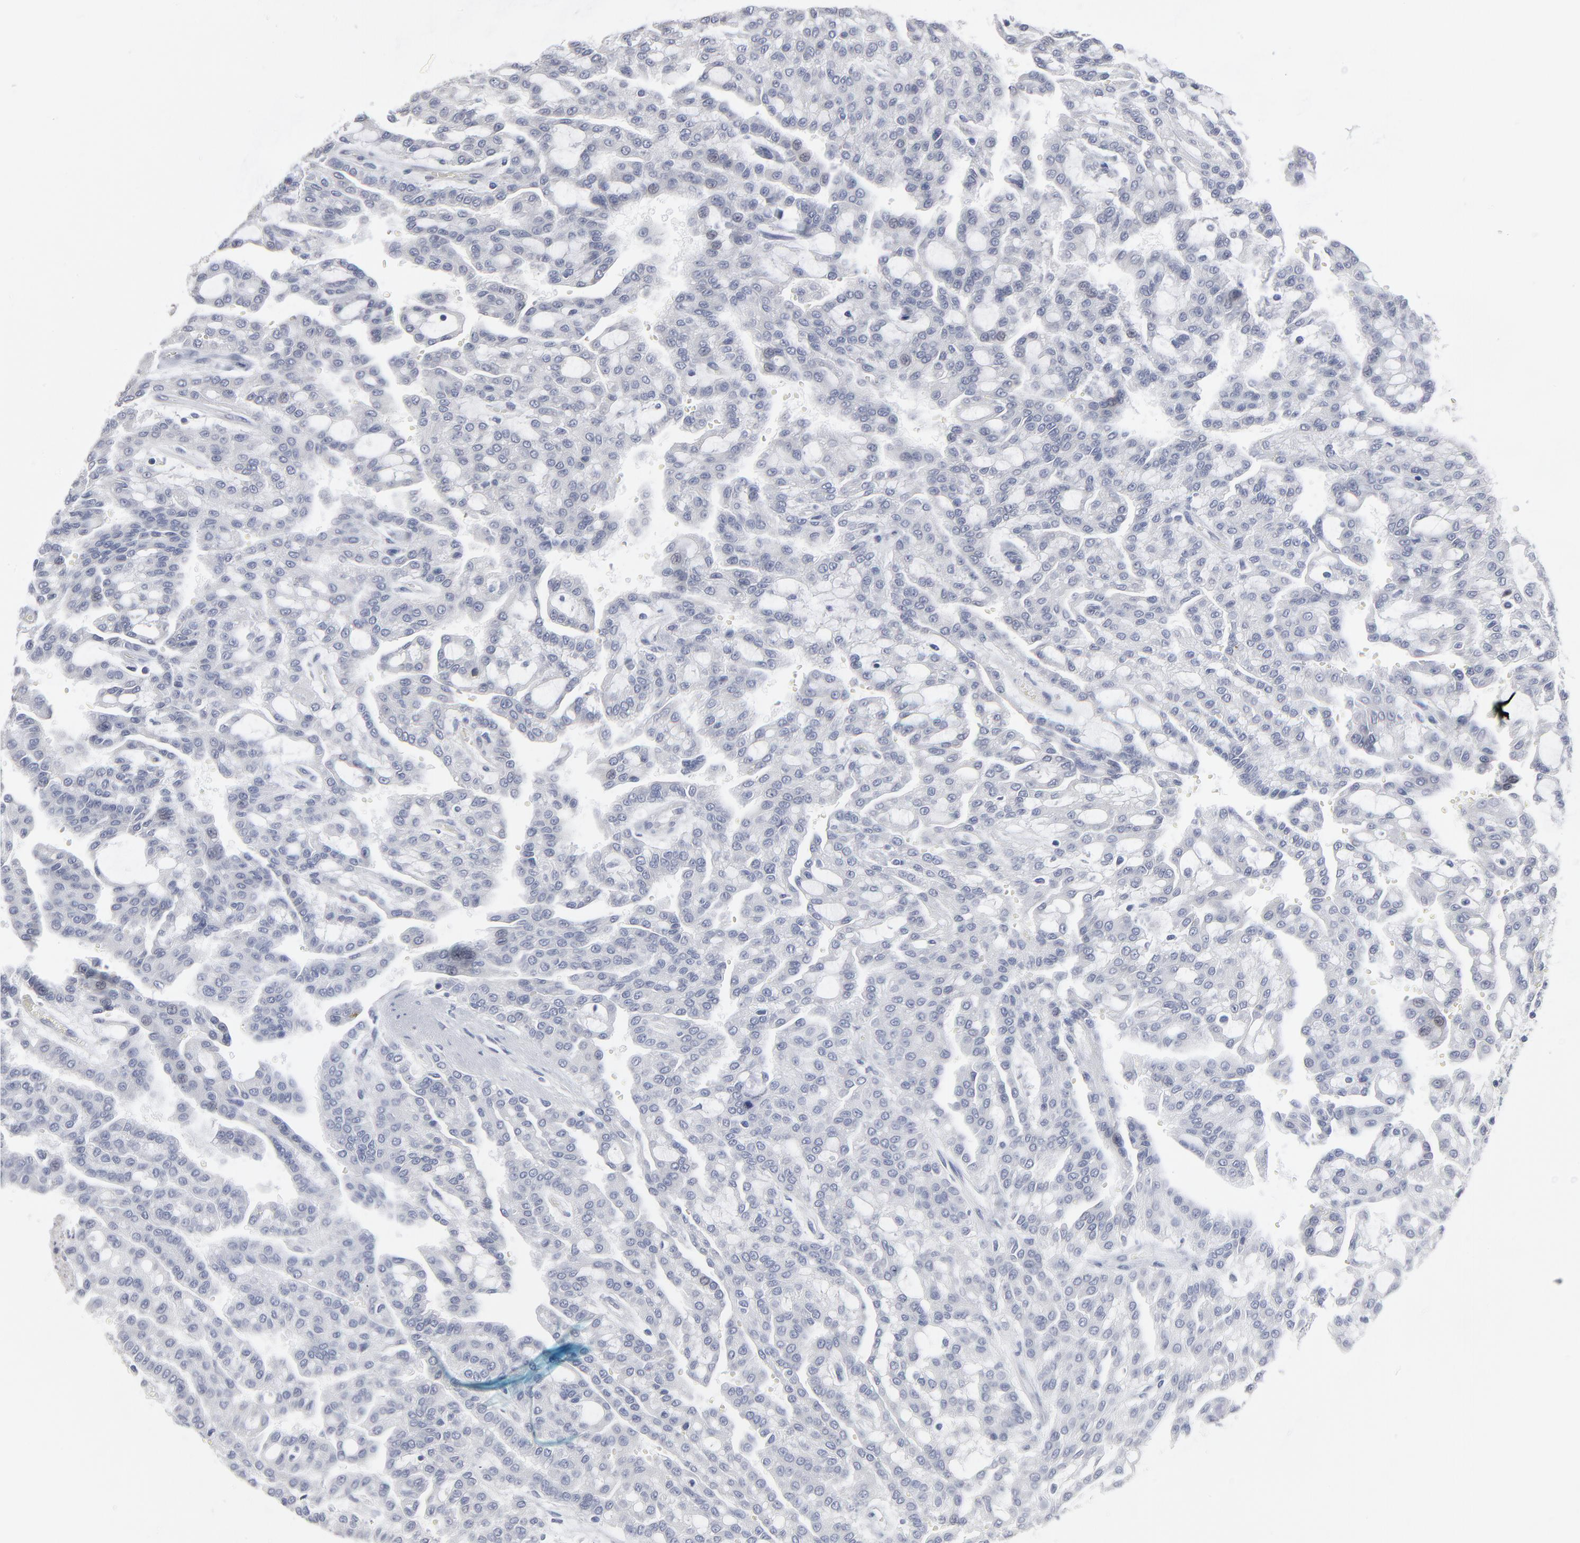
{"staining": {"intensity": "negative", "quantity": "none", "location": "none"}, "tissue": "renal cancer", "cell_type": "Tumor cells", "image_type": "cancer", "snomed": [{"axis": "morphology", "description": "Adenocarcinoma, NOS"}, {"axis": "topography", "description": "Kidney"}], "caption": "The micrograph exhibits no staining of tumor cells in renal cancer.", "gene": "SYNE2", "patient": {"sex": "male", "age": 63}}